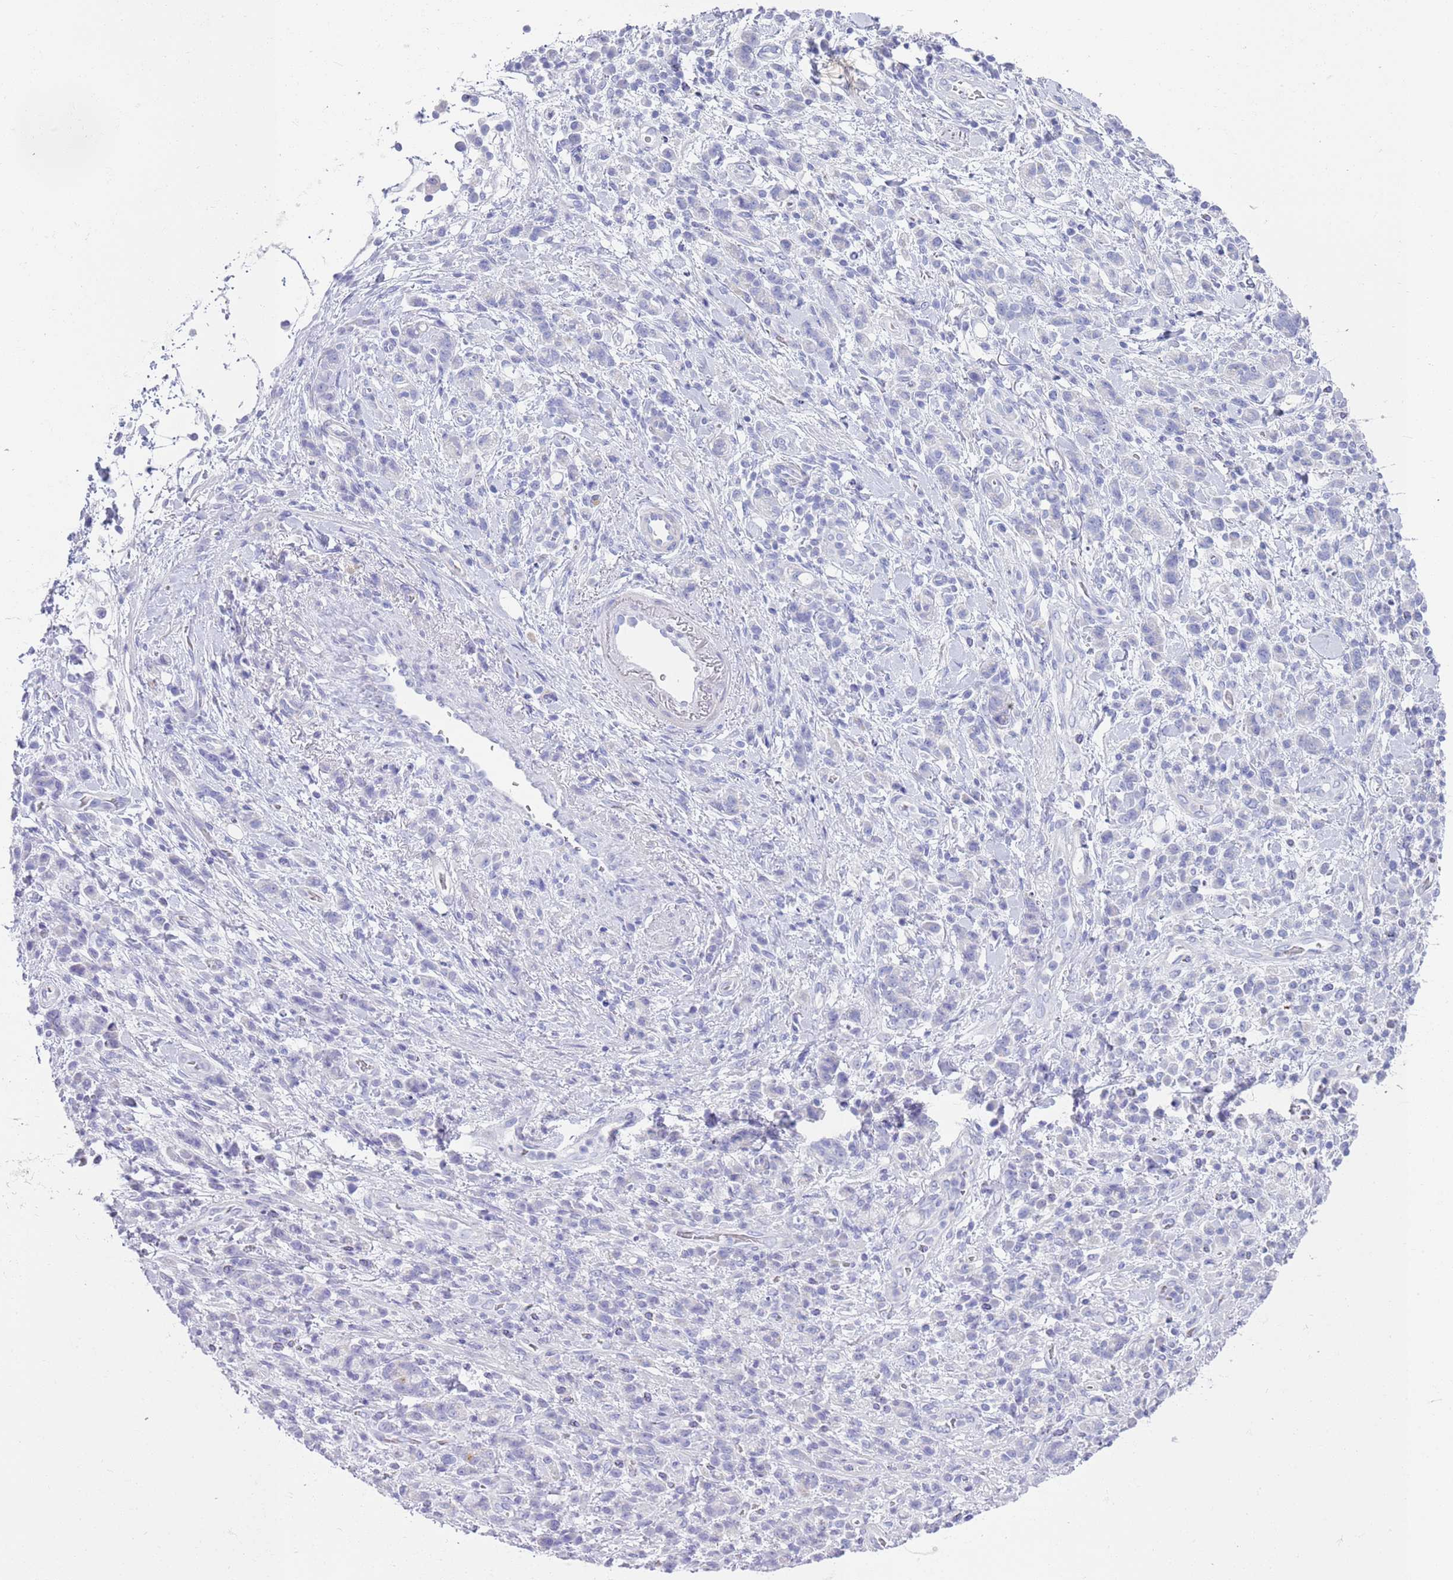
{"staining": {"intensity": "negative", "quantity": "none", "location": "none"}, "tissue": "stomach cancer", "cell_type": "Tumor cells", "image_type": "cancer", "snomed": [{"axis": "morphology", "description": "Adenocarcinoma, NOS"}, {"axis": "topography", "description": "Stomach"}], "caption": "DAB (3,3'-diaminobenzidine) immunohistochemical staining of human stomach cancer (adenocarcinoma) reveals no significant staining in tumor cells.", "gene": "CPXM2", "patient": {"sex": "male", "age": 77}}